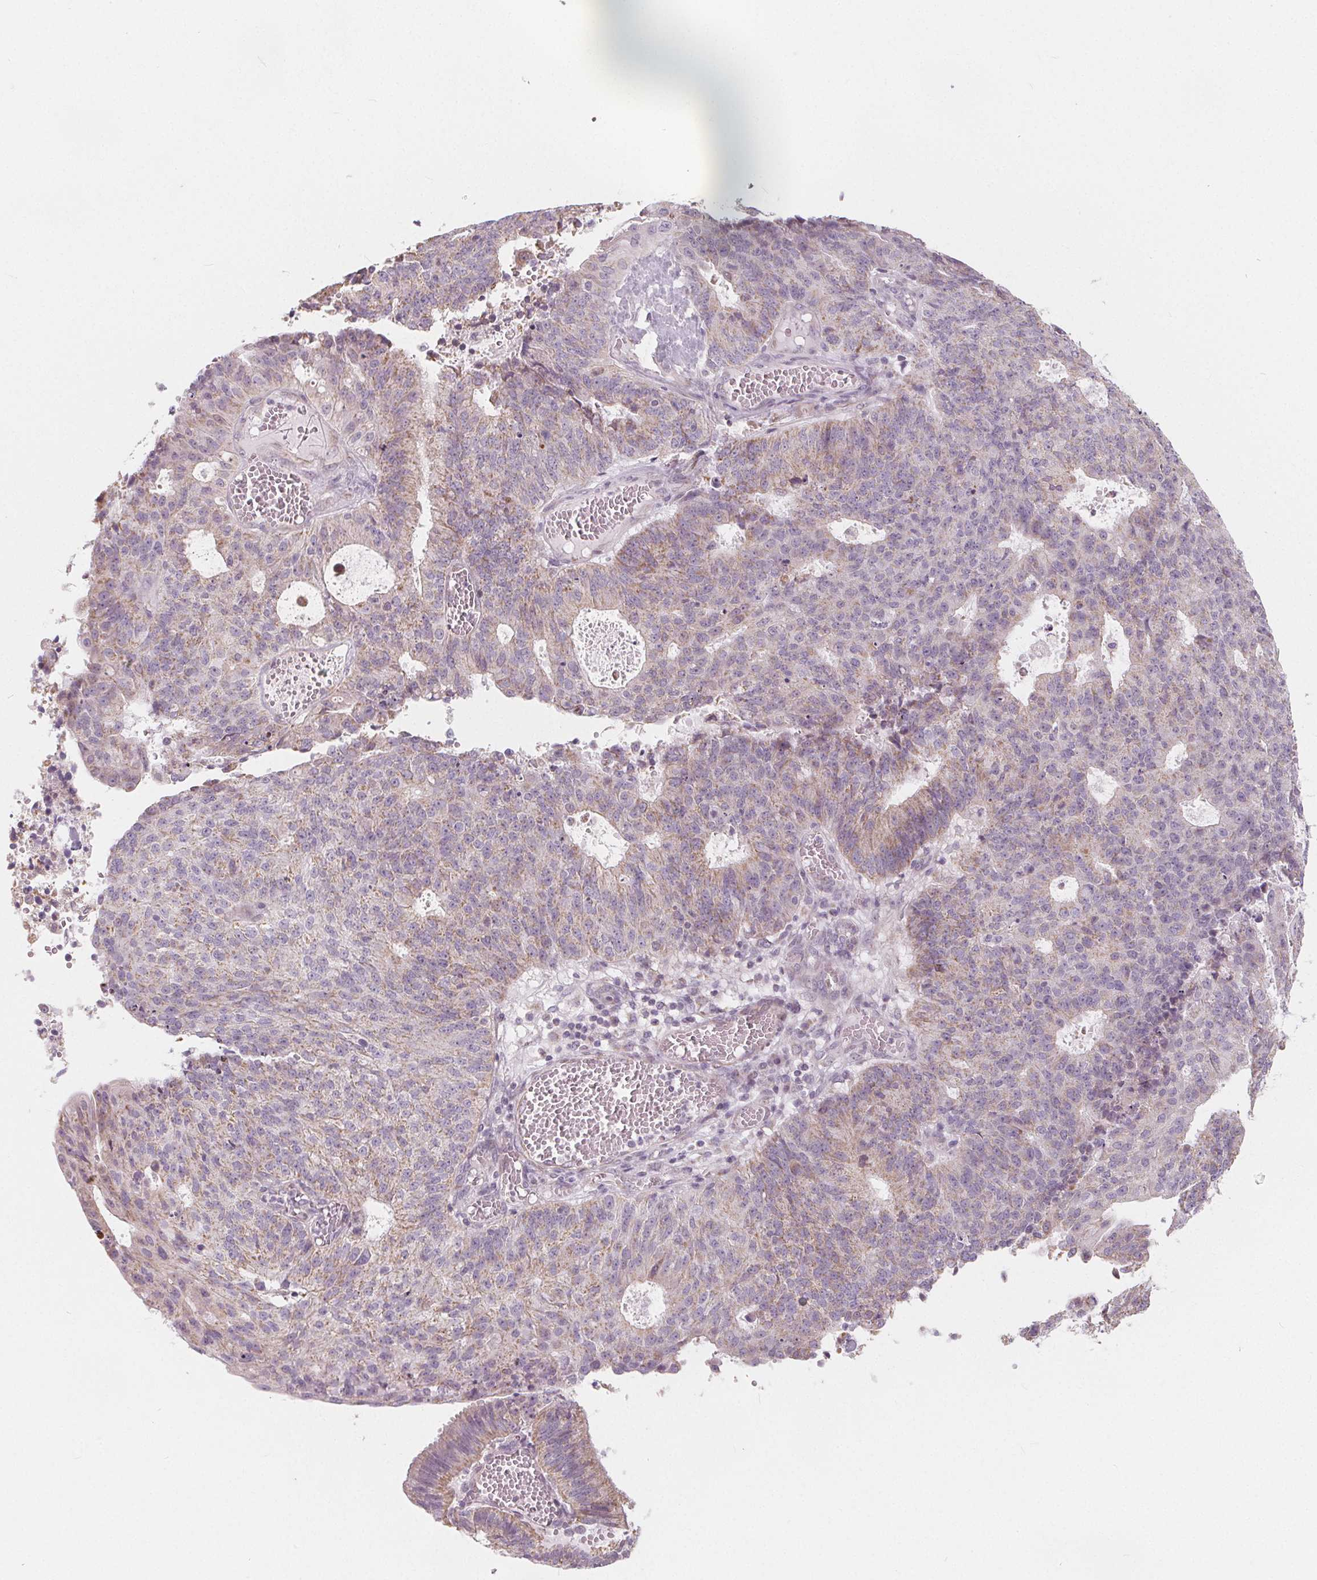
{"staining": {"intensity": "weak", "quantity": "25%-75%", "location": "cytoplasmic/membranous"}, "tissue": "endometrial cancer", "cell_type": "Tumor cells", "image_type": "cancer", "snomed": [{"axis": "morphology", "description": "Adenocarcinoma, NOS"}, {"axis": "topography", "description": "Endometrium"}], "caption": "Immunohistochemistry staining of endometrial adenocarcinoma, which exhibits low levels of weak cytoplasmic/membranous positivity in about 25%-75% of tumor cells indicating weak cytoplasmic/membranous protein positivity. The staining was performed using DAB (3,3'-diaminobenzidine) (brown) for protein detection and nuclei were counterstained in hematoxylin (blue).", "gene": "NUP210L", "patient": {"sex": "female", "age": 82}}